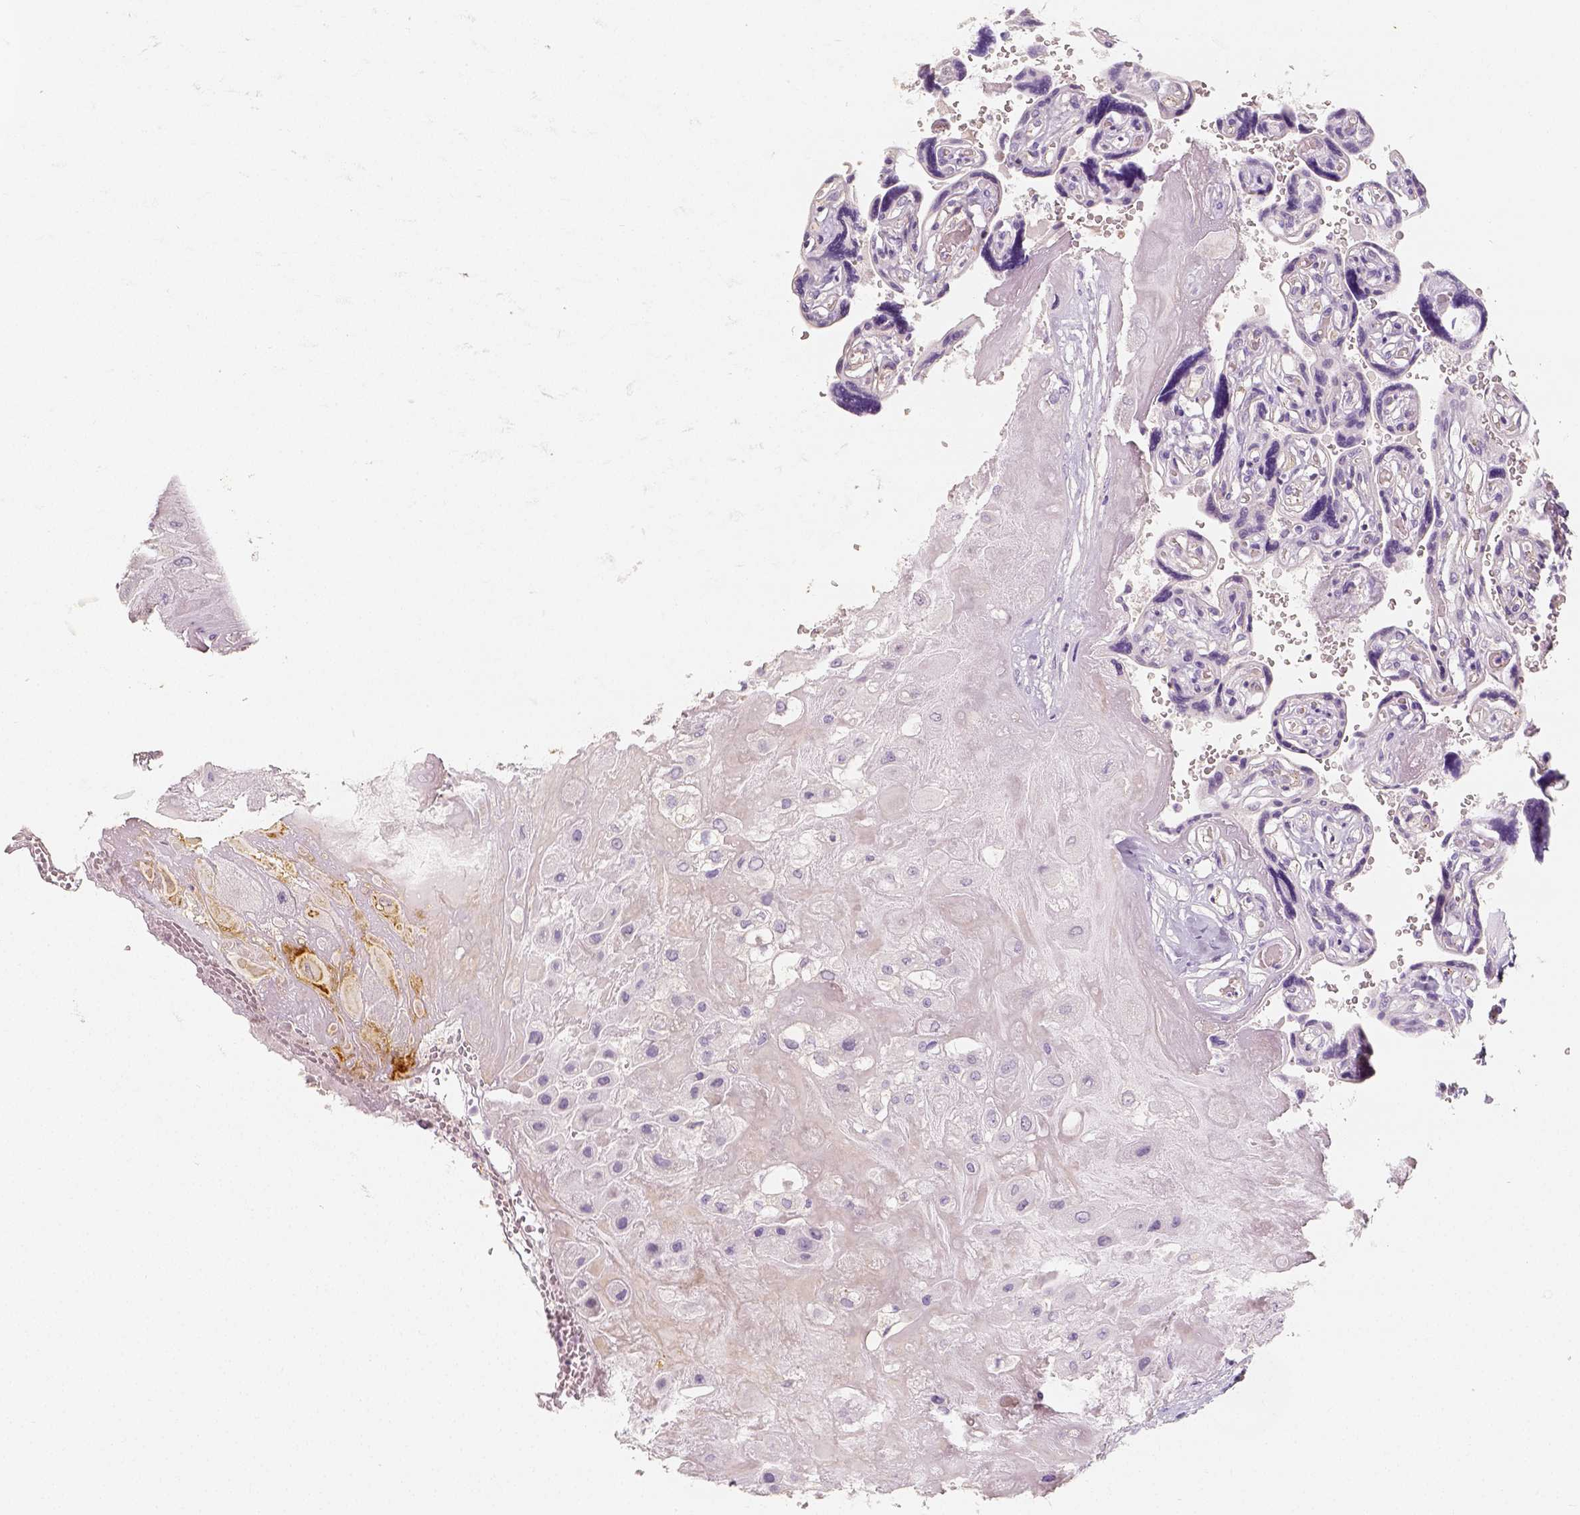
{"staining": {"intensity": "negative", "quantity": "none", "location": "none"}, "tissue": "placenta", "cell_type": "Decidual cells", "image_type": "normal", "snomed": [{"axis": "morphology", "description": "Normal tissue, NOS"}, {"axis": "topography", "description": "Placenta"}], "caption": "Protein analysis of normal placenta demonstrates no significant expression in decidual cells.", "gene": "THY1", "patient": {"sex": "female", "age": 32}}